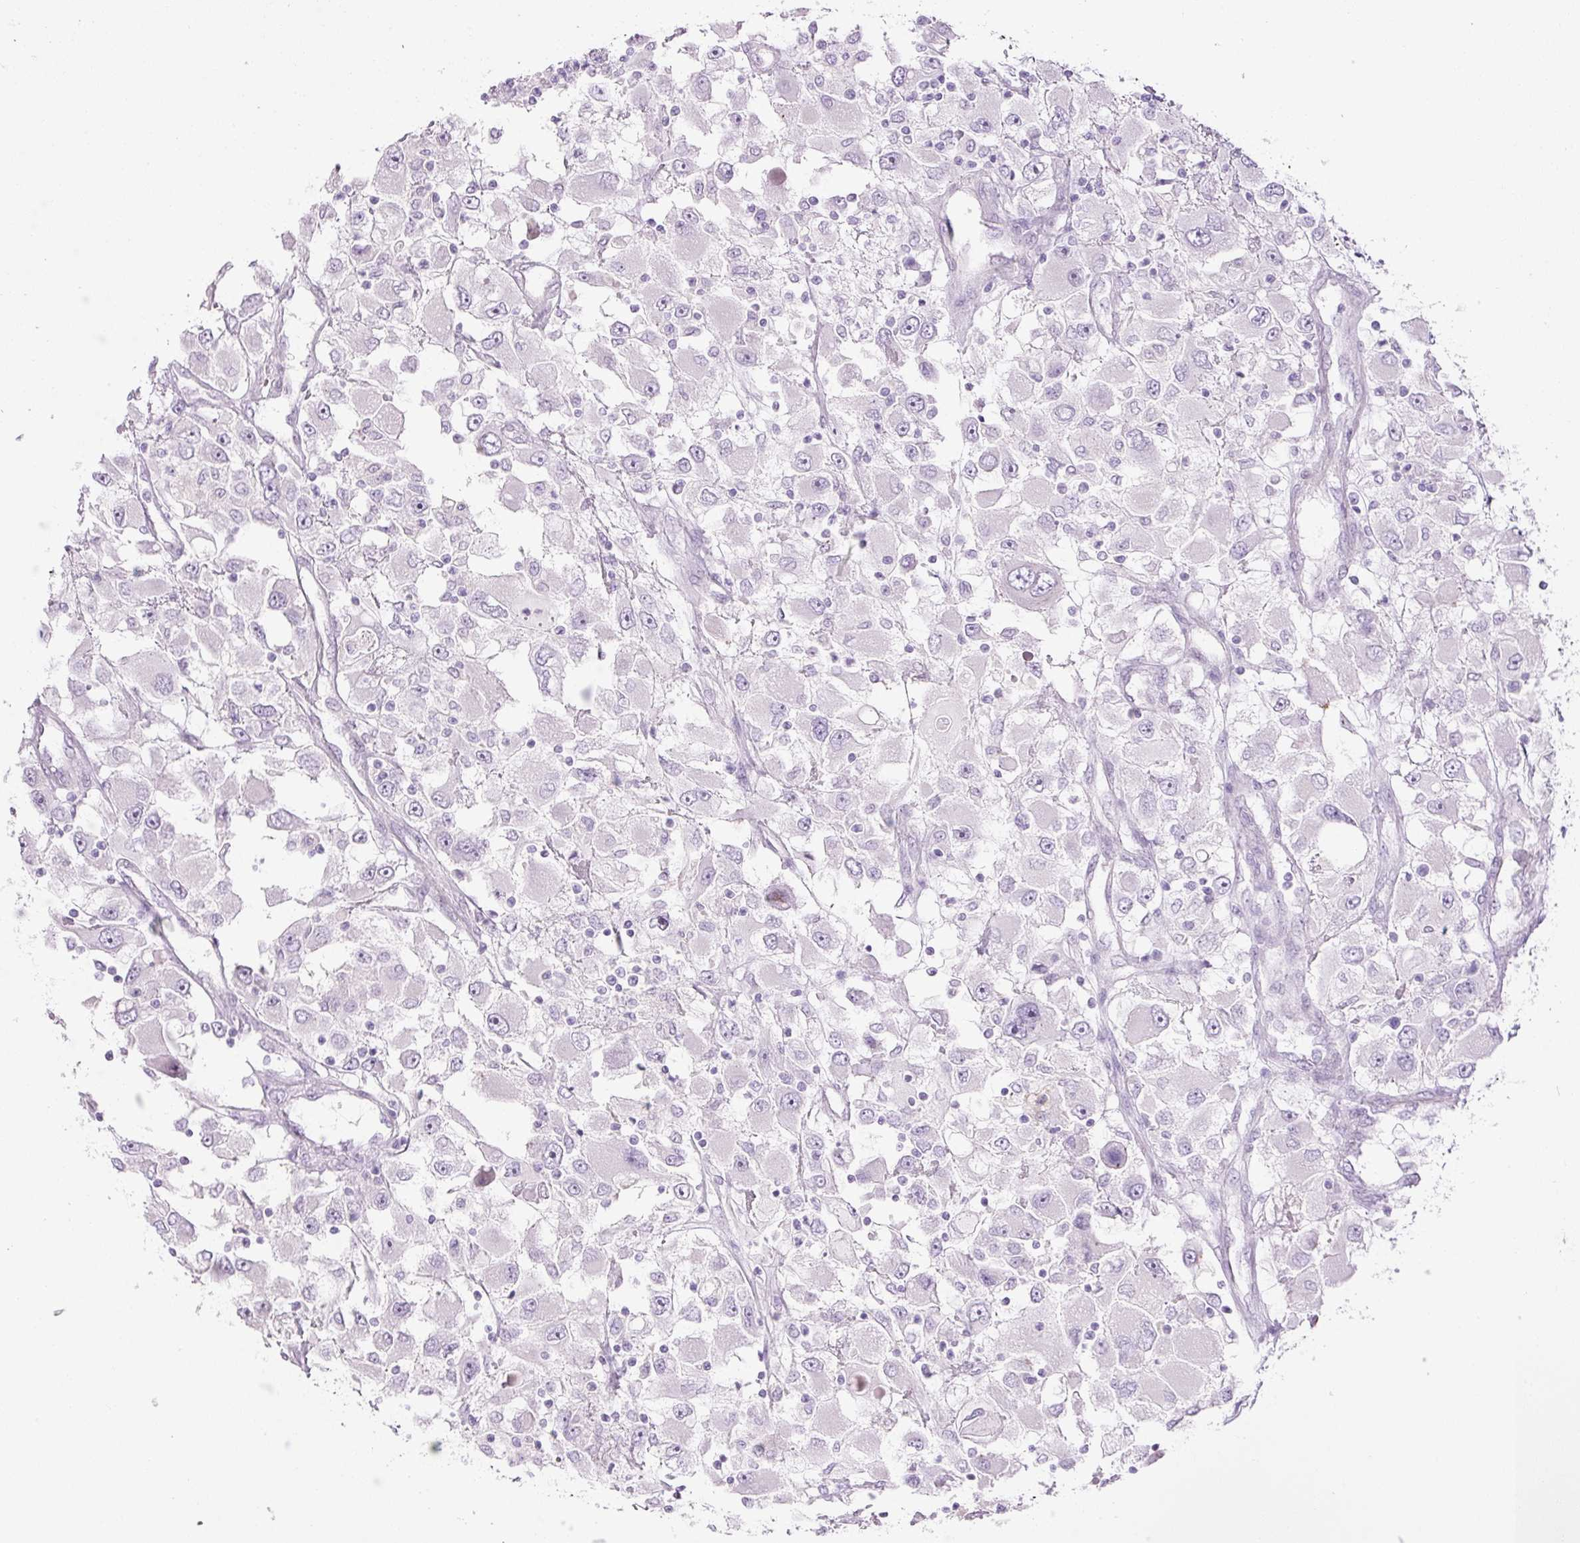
{"staining": {"intensity": "negative", "quantity": "none", "location": "none"}, "tissue": "renal cancer", "cell_type": "Tumor cells", "image_type": "cancer", "snomed": [{"axis": "morphology", "description": "Adenocarcinoma, NOS"}, {"axis": "topography", "description": "Kidney"}], "caption": "A high-resolution photomicrograph shows IHC staining of renal cancer (adenocarcinoma), which reveals no significant positivity in tumor cells.", "gene": "ANKRD20A1", "patient": {"sex": "female", "age": 52}}